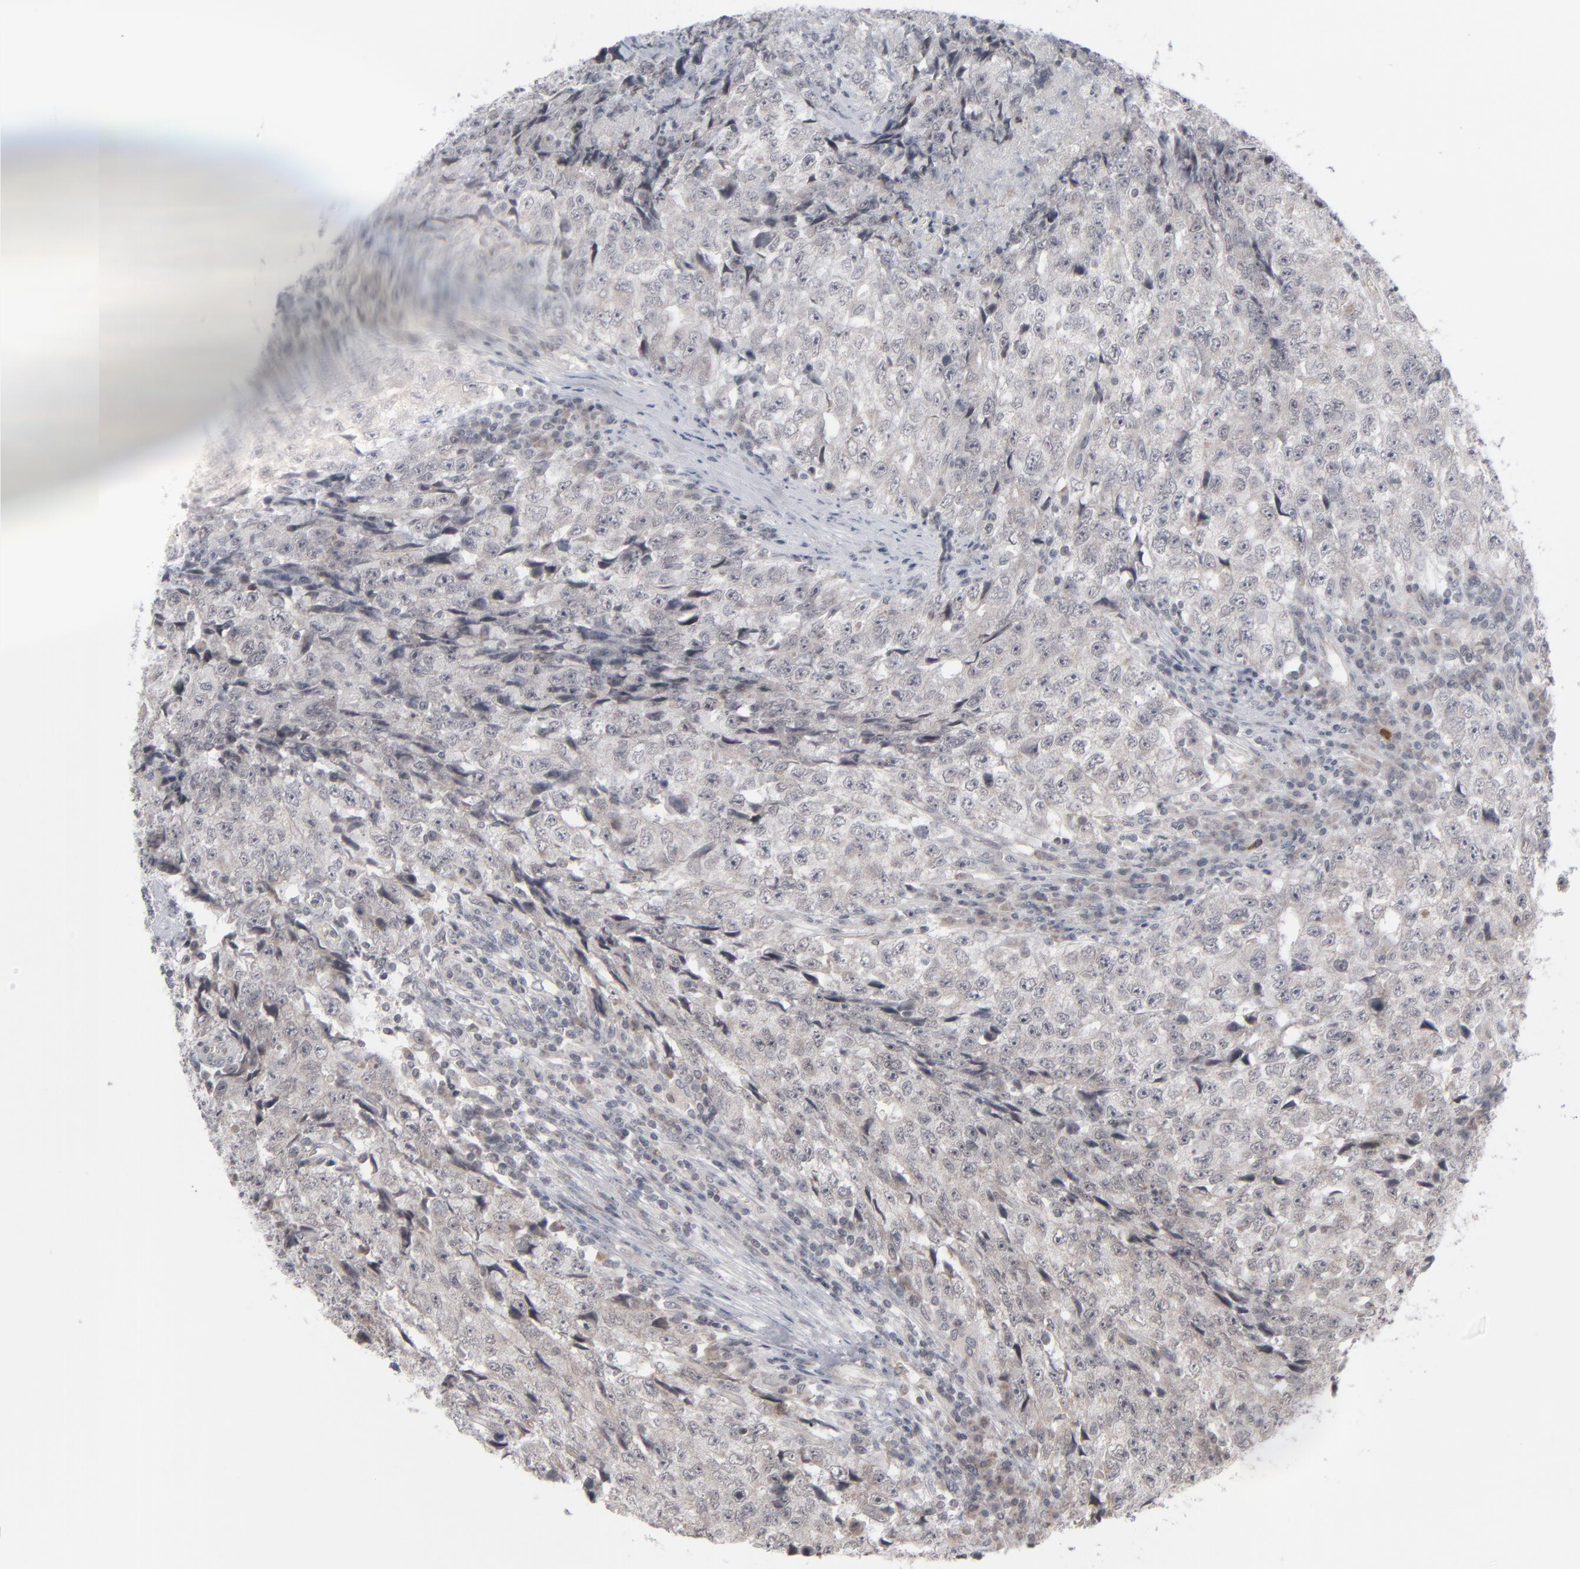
{"staining": {"intensity": "weak", "quantity": ">75%", "location": "cytoplasmic/membranous"}, "tissue": "testis cancer", "cell_type": "Tumor cells", "image_type": "cancer", "snomed": [{"axis": "morphology", "description": "Necrosis, NOS"}, {"axis": "morphology", "description": "Carcinoma, Embryonal, NOS"}, {"axis": "topography", "description": "Testis"}], "caption": "Weak cytoplasmic/membranous positivity for a protein is seen in about >75% of tumor cells of testis cancer (embryonal carcinoma) using immunohistochemistry (IHC).", "gene": "POF1B", "patient": {"sex": "male", "age": 19}}